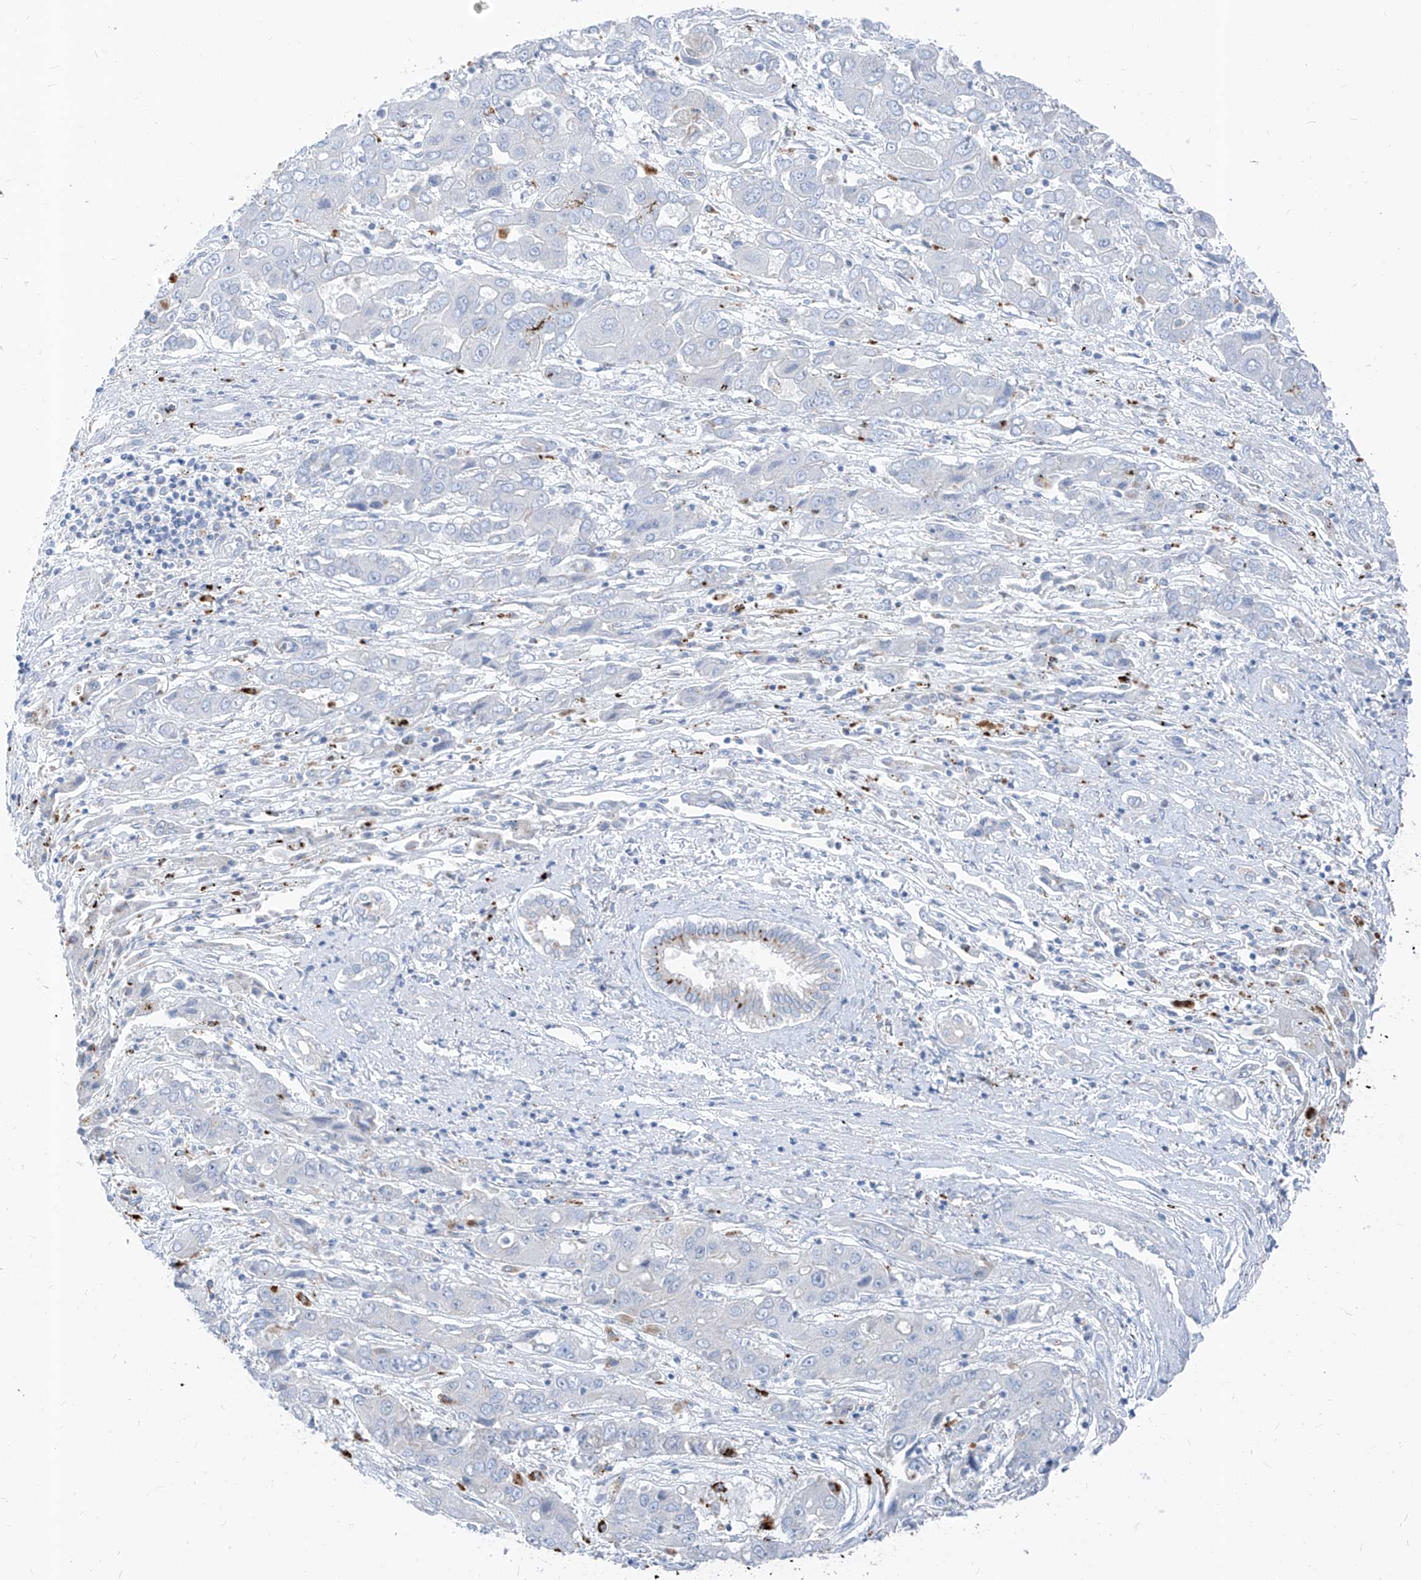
{"staining": {"intensity": "negative", "quantity": "none", "location": "none"}, "tissue": "liver cancer", "cell_type": "Tumor cells", "image_type": "cancer", "snomed": [{"axis": "morphology", "description": "Cholangiocarcinoma"}, {"axis": "topography", "description": "Liver"}], "caption": "This is an immunohistochemistry (IHC) image of liver cancer. There is no staining in tumor cells.", "gene": "GPR137C", "patient": {"sex": "male", "age": 67}}